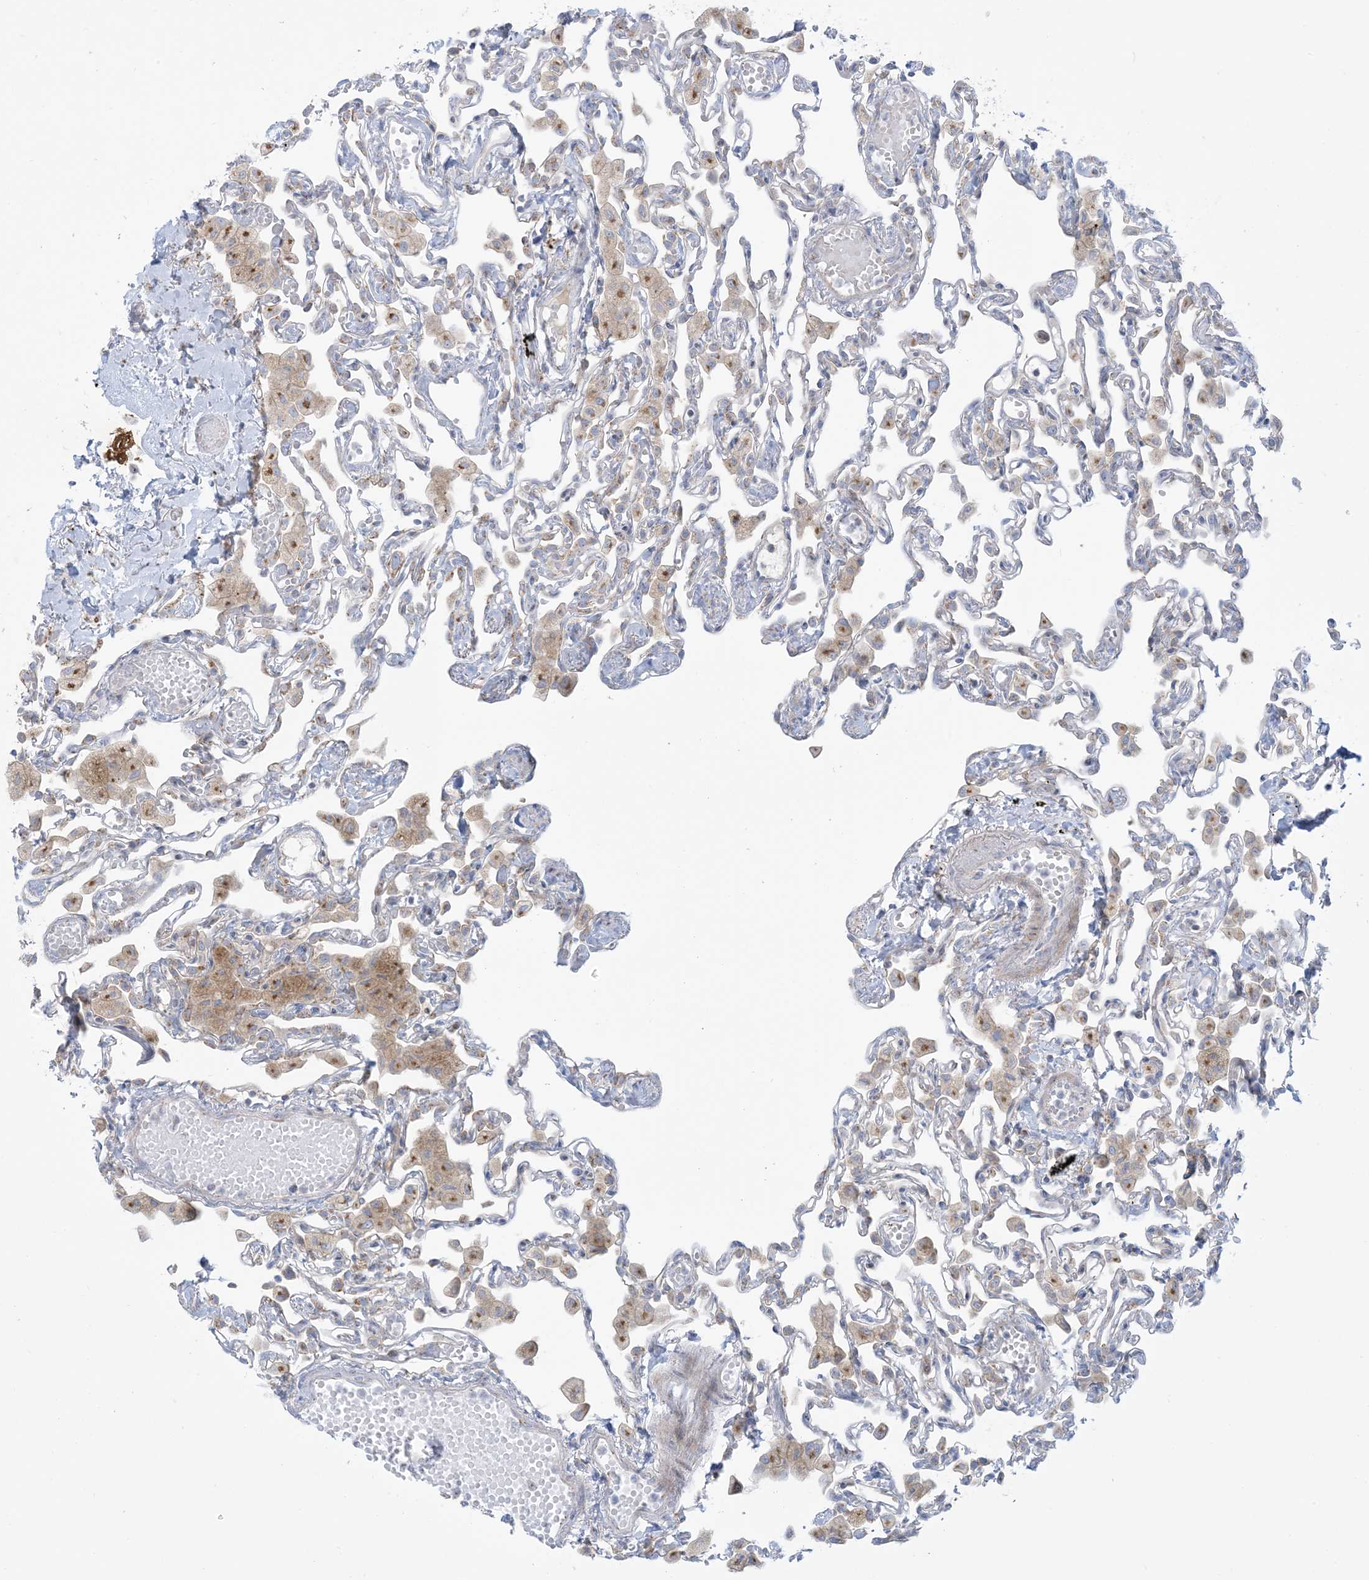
{"staining": {"intensity": "negative", "quantity": "none", "location": "none"}, "tissue": "lung", "cell_type": "Alveolar cells", "image_type": "normal", "snomed": [{"axis": "morphology", "description": "Normal tissue, NOS"}, {"axis": "topography", "description": "Bronchus"}, {"axis": "topography", "description": "Lung"}], "caption": "Immunohistochemistry (IHC) of unremarkable human lung demonstrates no staining in alveolar cells.", "gene": "AFTPH", "patient": {"sex": "female", "age": 49}}